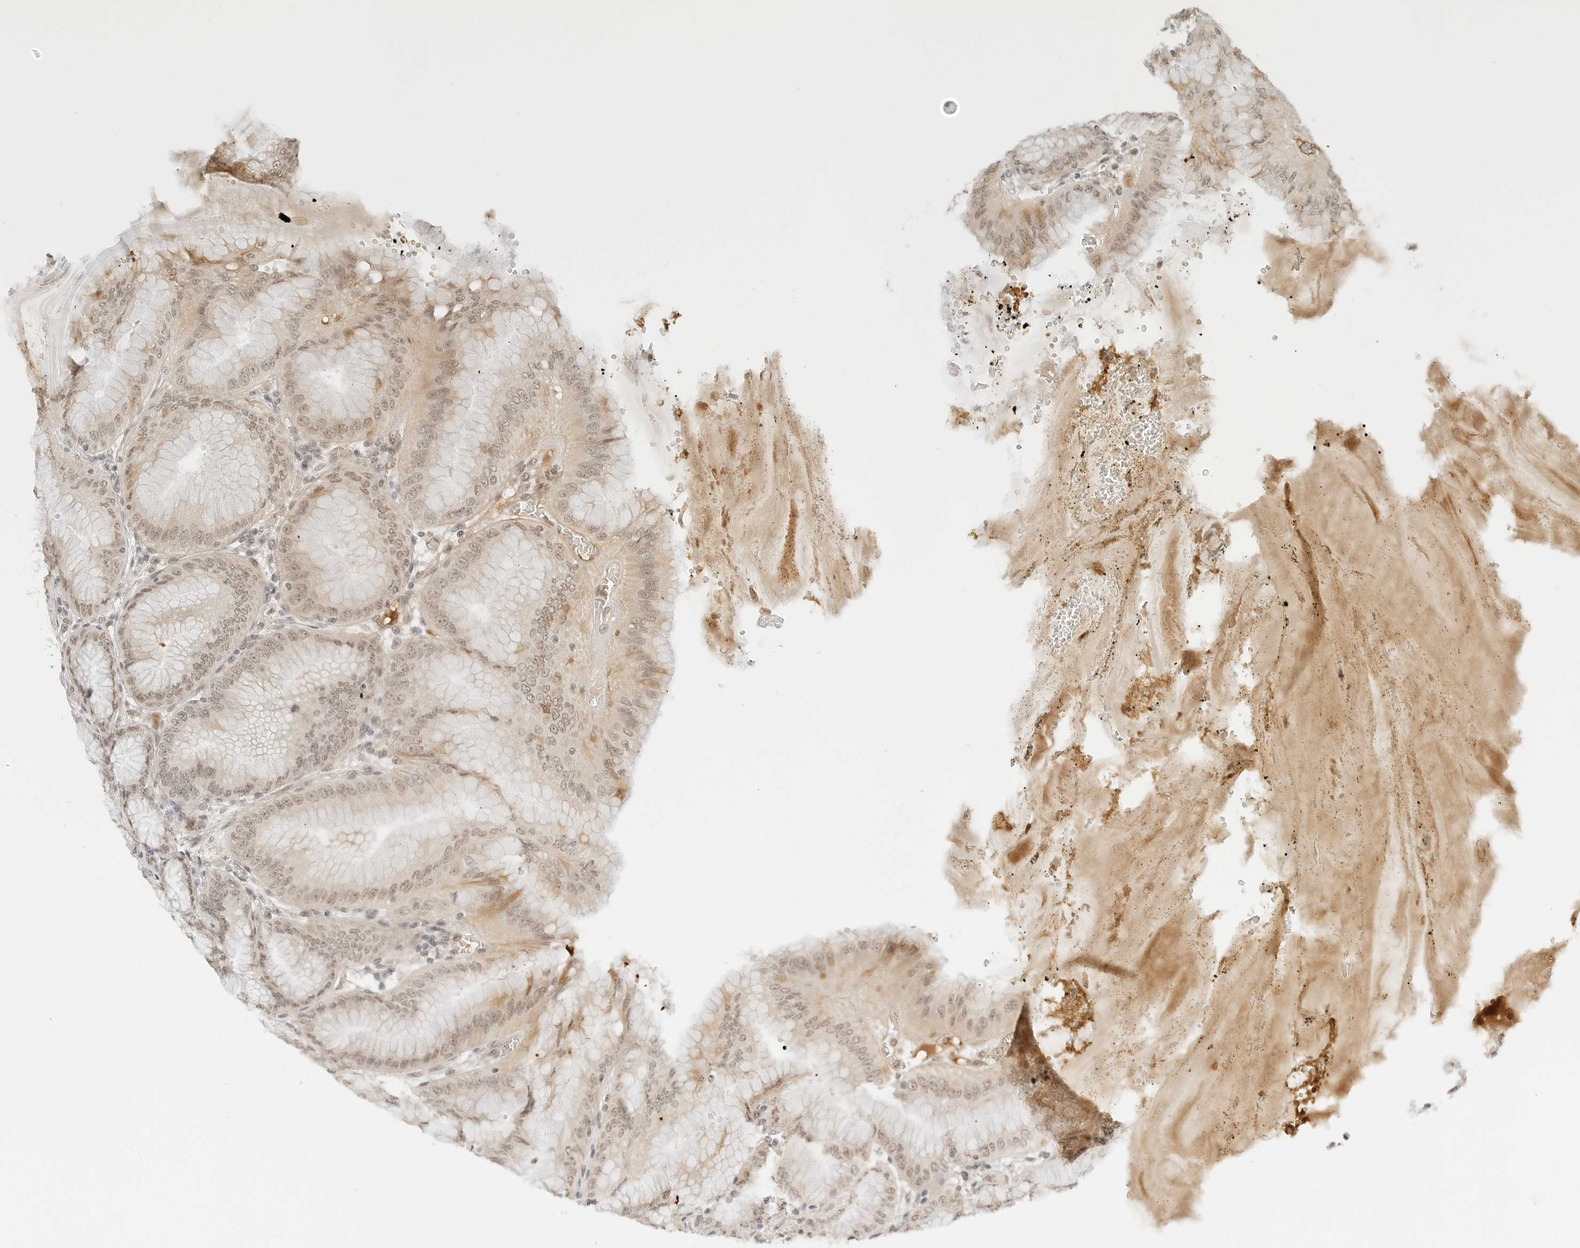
{"staining": {"intensity": "weak", "quantity": ">75%", "location": "cytoplasmic/membranous,nuclear"}, "tissue": "stomach", "cell_type": "Glandular cells", "image_type": "normal", "snomed": [{"axis": "morphology", "description": "Normal tissue, NOS"}, {"axis": "topography", "description": "Stomach, lower"}], "caption": "This micrograph shows benign stomach stained with IHC to label a protein in brown. The cytoplasmic/membranous,nuclear of glandular cells show weak positivity for the protein. Nuclei are counter-stained blue.", "gene": "NEO1", "patient": {"sex": "male", "age": 71}}